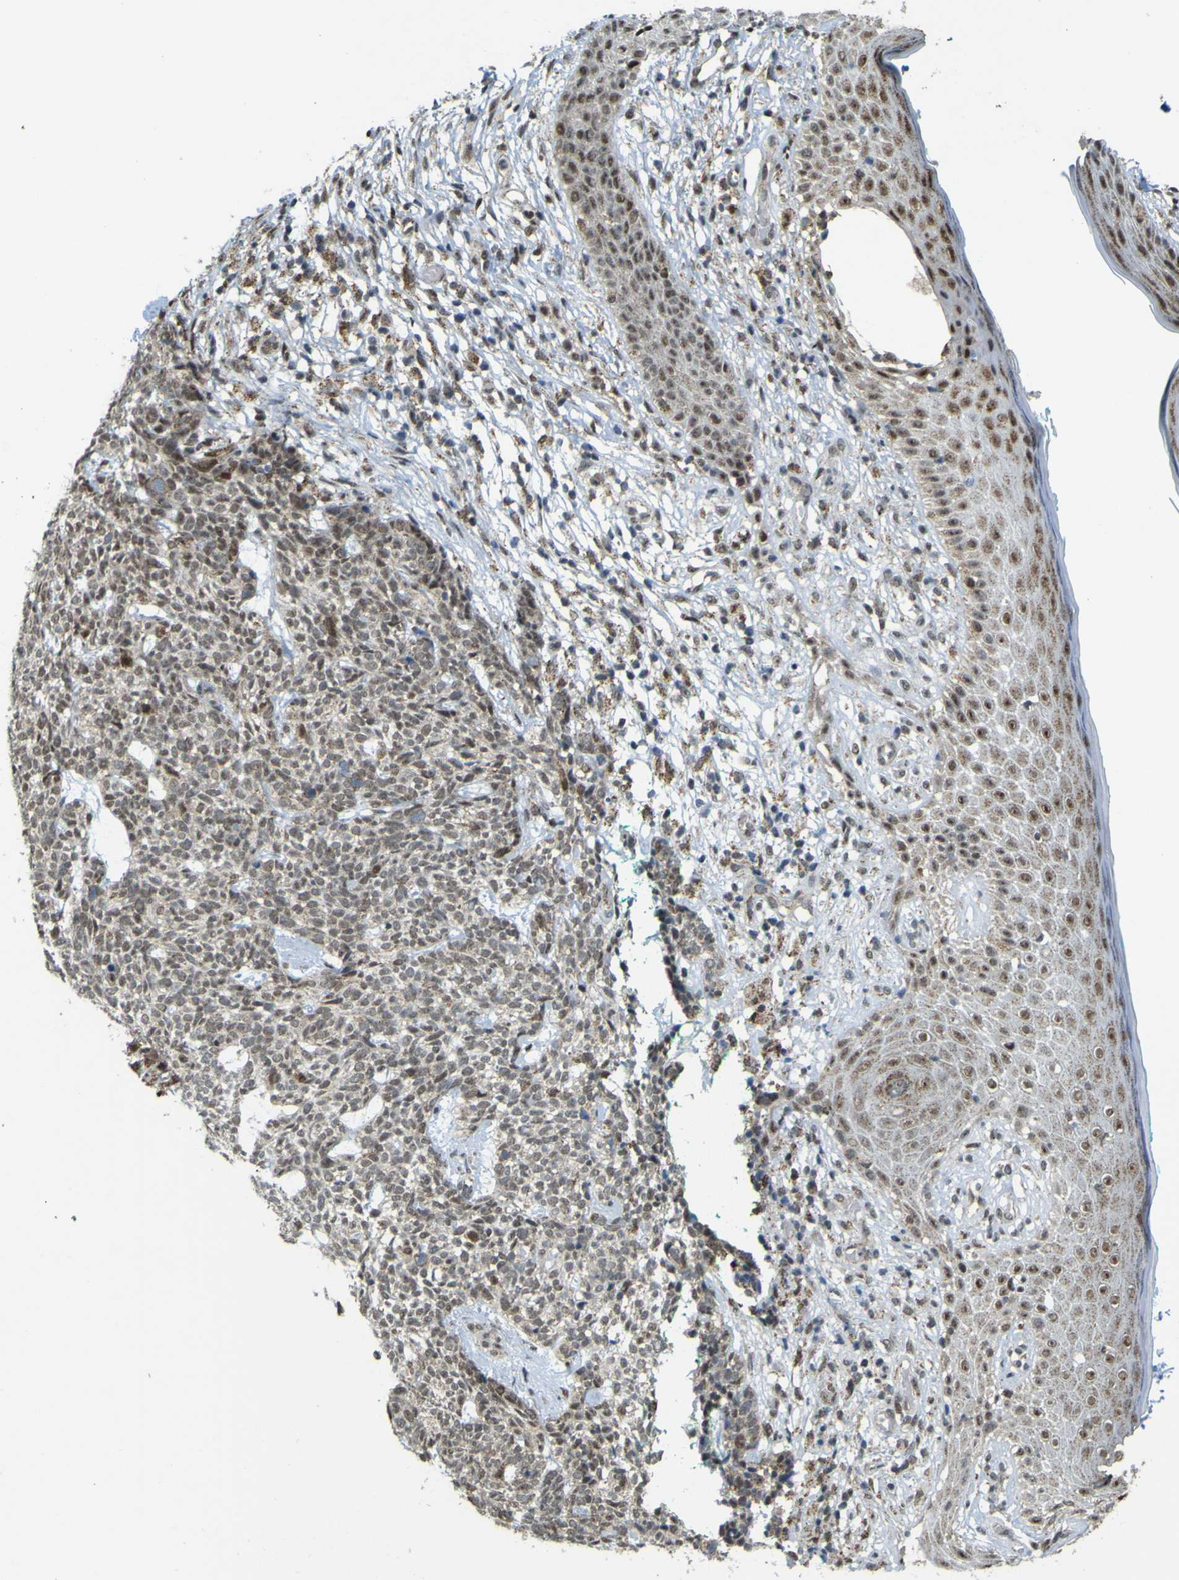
{"staining": {"intensity": "moderate", "quantity": ">75%", "location": "cytoplasmic/membranous,nuclear"}, "tissue": "skin cancer", "cell_type": "Tumor cells", "image_type": "cancer", "snomed": [{"axis": "morphology", "description": "Basal cell carcinoma"}, {"axis": "topography", "description": "Skin"}], "caption": "Immunohistochemistry image of human skin cancer (basal cell carcinoma) stained for a protein (brown), which demonstrates medium levels of moderate cytoplasmic/membranous and nuclear positivity in about >75% of tumor cells.", "gene": "ACBD5", "patient": {"sex": "female", "age": 84}}